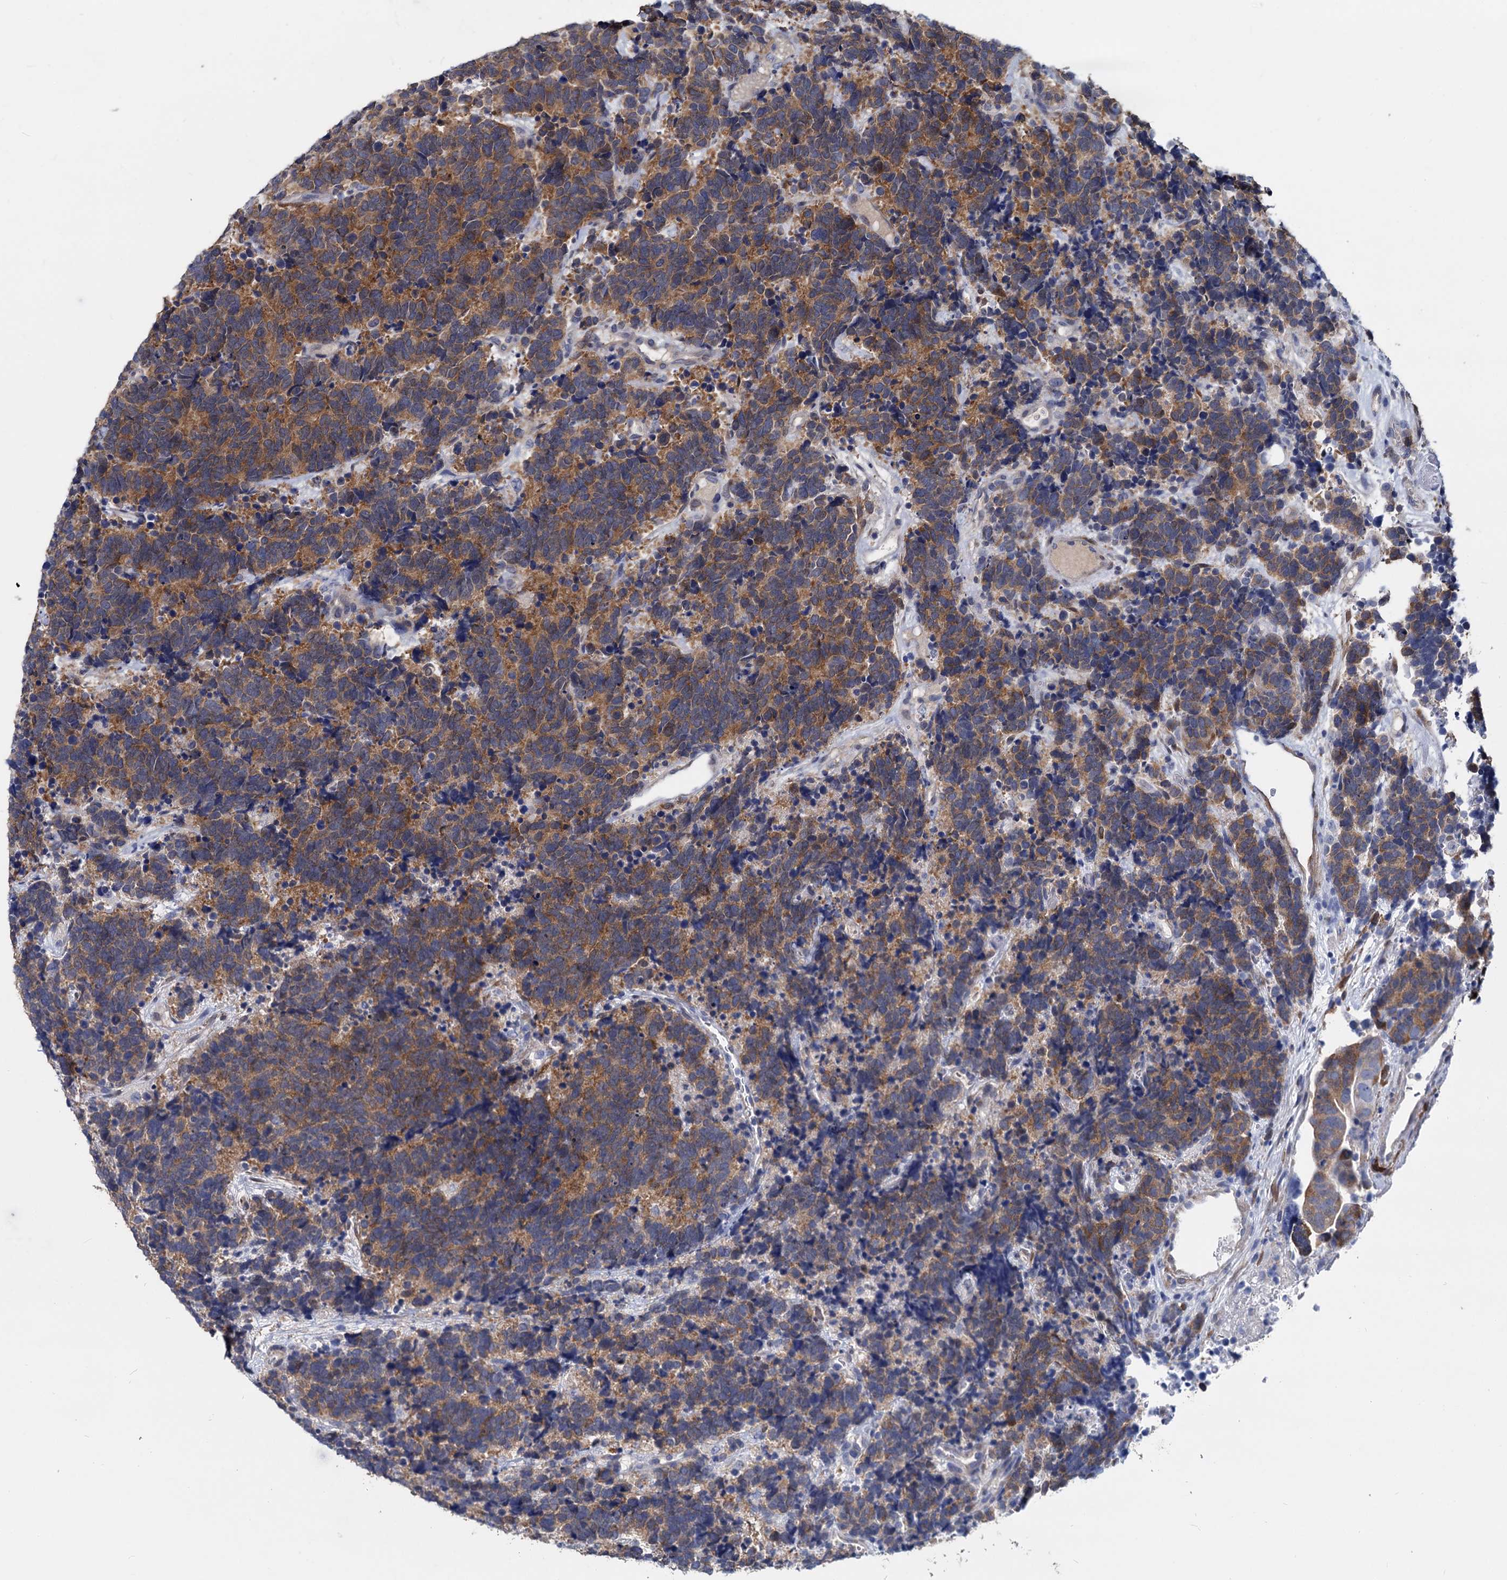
{"staining": {"intensity": "moderate", "quantity": "<25%", "location": "cytoplasmic/membranous"}, "tissue": "carcinoid", "cell_type": "Tumor cells", "image_type": "cancer", "snomed": [{"axis": "morphology", "description": "Carcinoma, NOS"}, {"axis": "morphology", "description": "Carcinoid, malignant, NOS"}, {"axis": "topography", "description": "Urinary bladder"}], "caption": "Tumor cells show low levels of moderate cytoplasmic/membranous expression in about <25% of cells in human carcinoid. (Stains: DAB (3,3'-diaminobenzidine) in brown, nuclei in blue, Microscopy: brightfield microscopy at high magnification).", "gene": "GSTM3", "patient": {"sex": "male", "age": 57}}